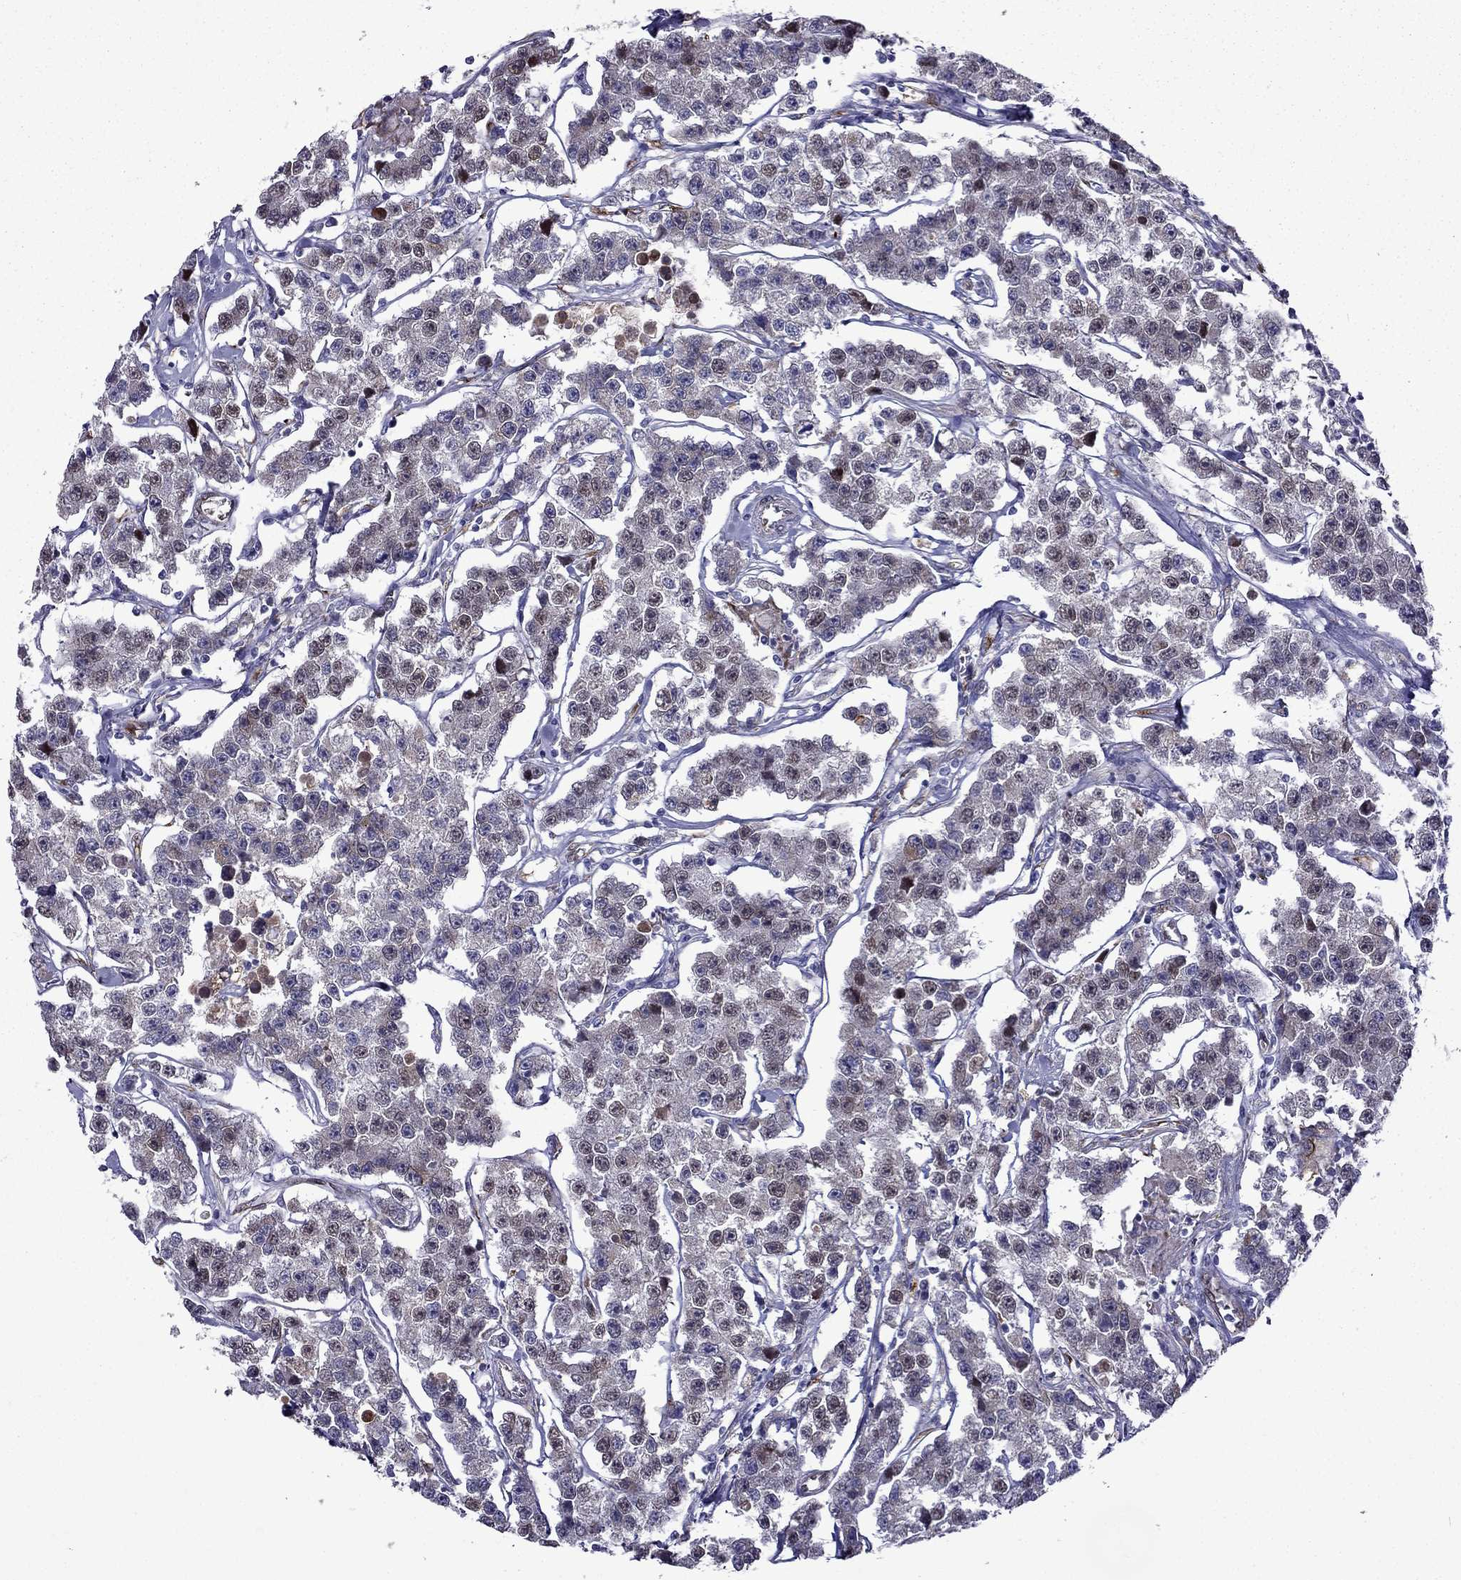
{"staining": {"intensity": "negative", "quantity": "none", "location": "none"}, "tissue": "testis cancer", "cell_type": "Tumor cells", "image_type": "cancer", "snomed": [{"axis": "morphology", "description": "Seminoma, NOS"}, {"axis": "topography", "description": "Testis"}], "caption": "An immunohistochemistry image of seminoma (testis) is shown. There is no staining in tumor cells of seminoma (testis).", "gene": "IKBIP", "patient": {"sex": "male", "age": 59}}